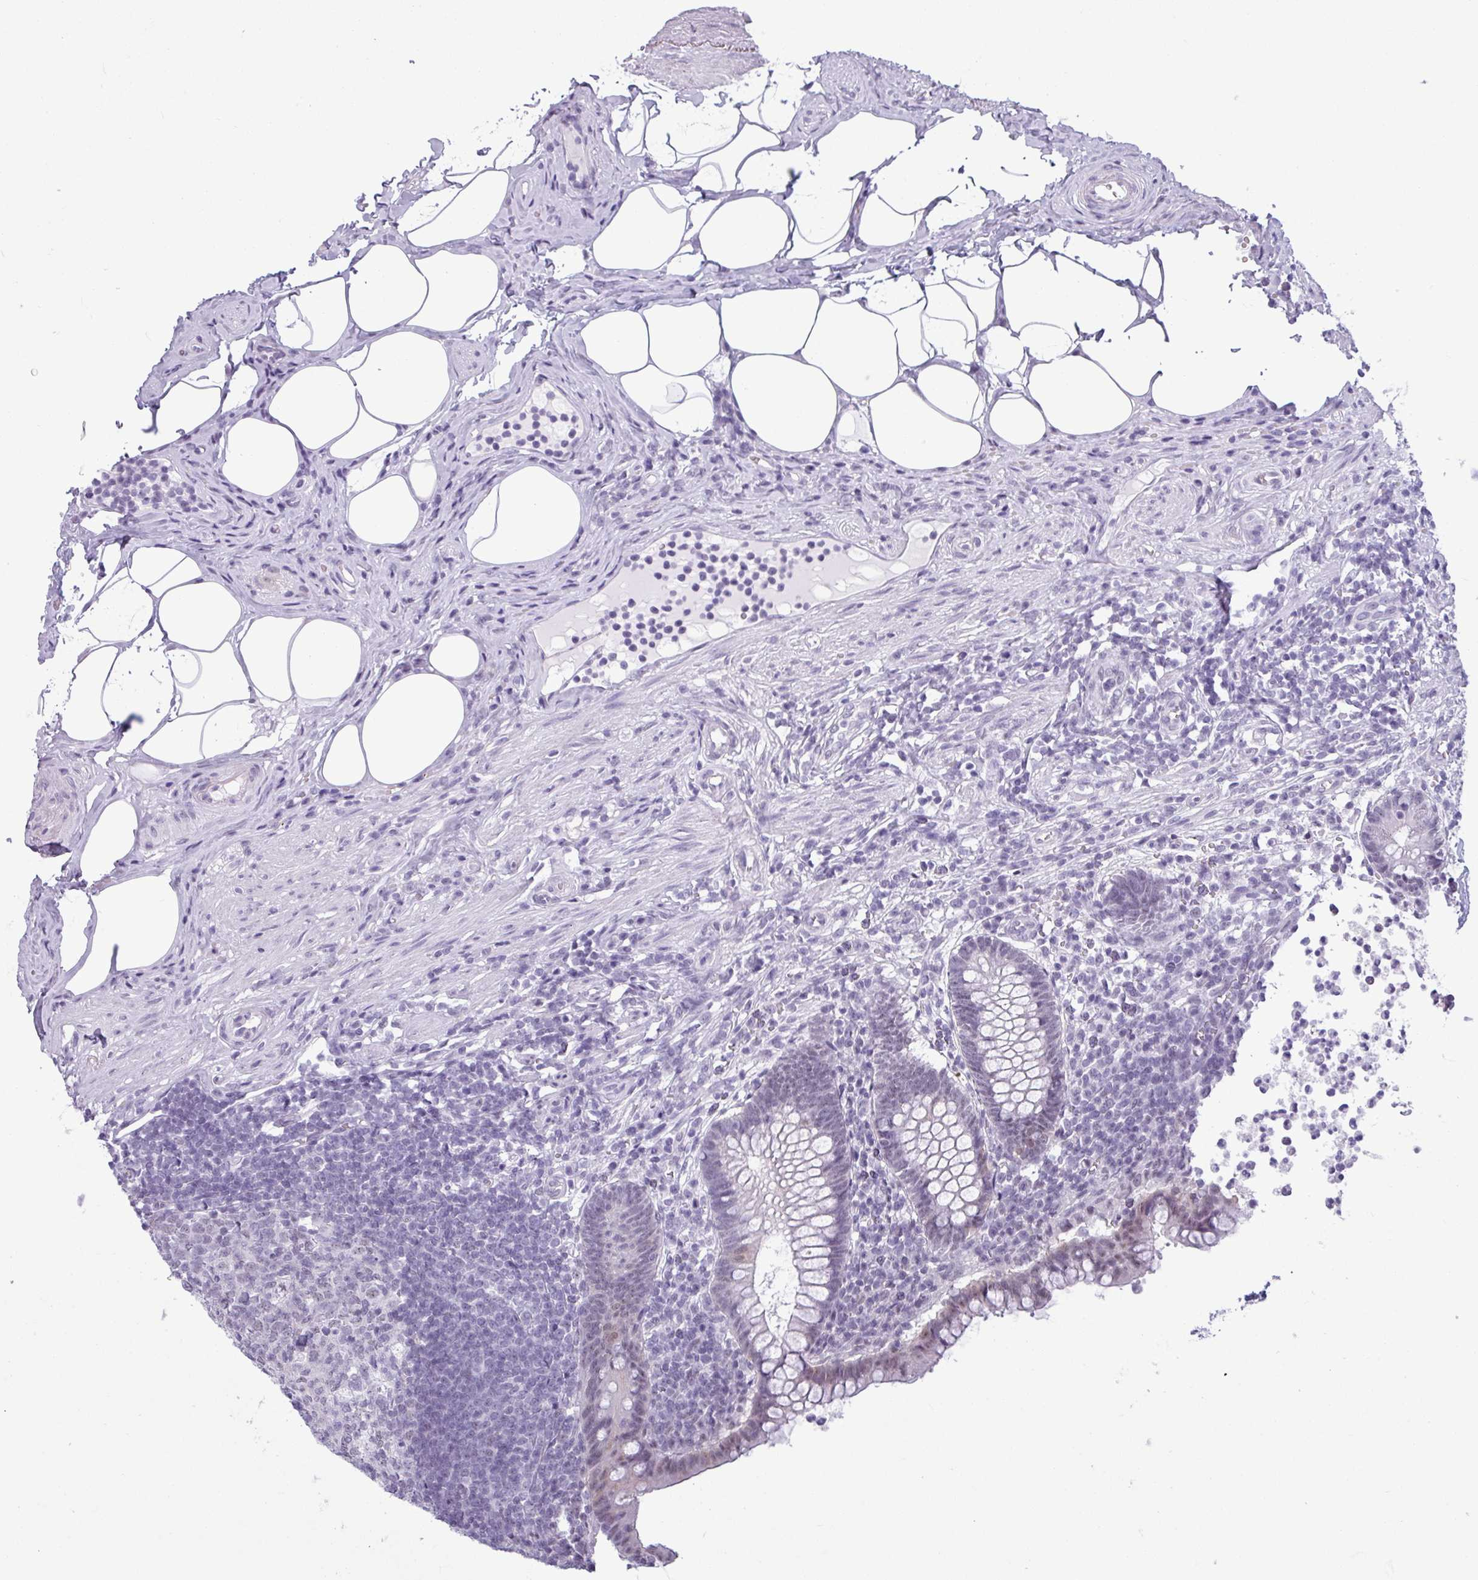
{"staining": {"intensity": "weak", "quantity": "25%-75%", "location": "nuclear"}, "tissue": "appendix", "cell_type": "Glandular cells", "image_type": "normal", "snomed": [{"axis": "morphology", "description": "Normal tissue, NOS"}, {"axis": "topography", "description": "Appendix"}], "caption": "High-power microscopy captured an immunohistochemistry micrograph of unremarkable appendix, revealing weak nuclear staining in approximately 25%-75% of glandular cells.", "gene": "SRGAP1", "patient": {"sex": "female", "age": 56}}